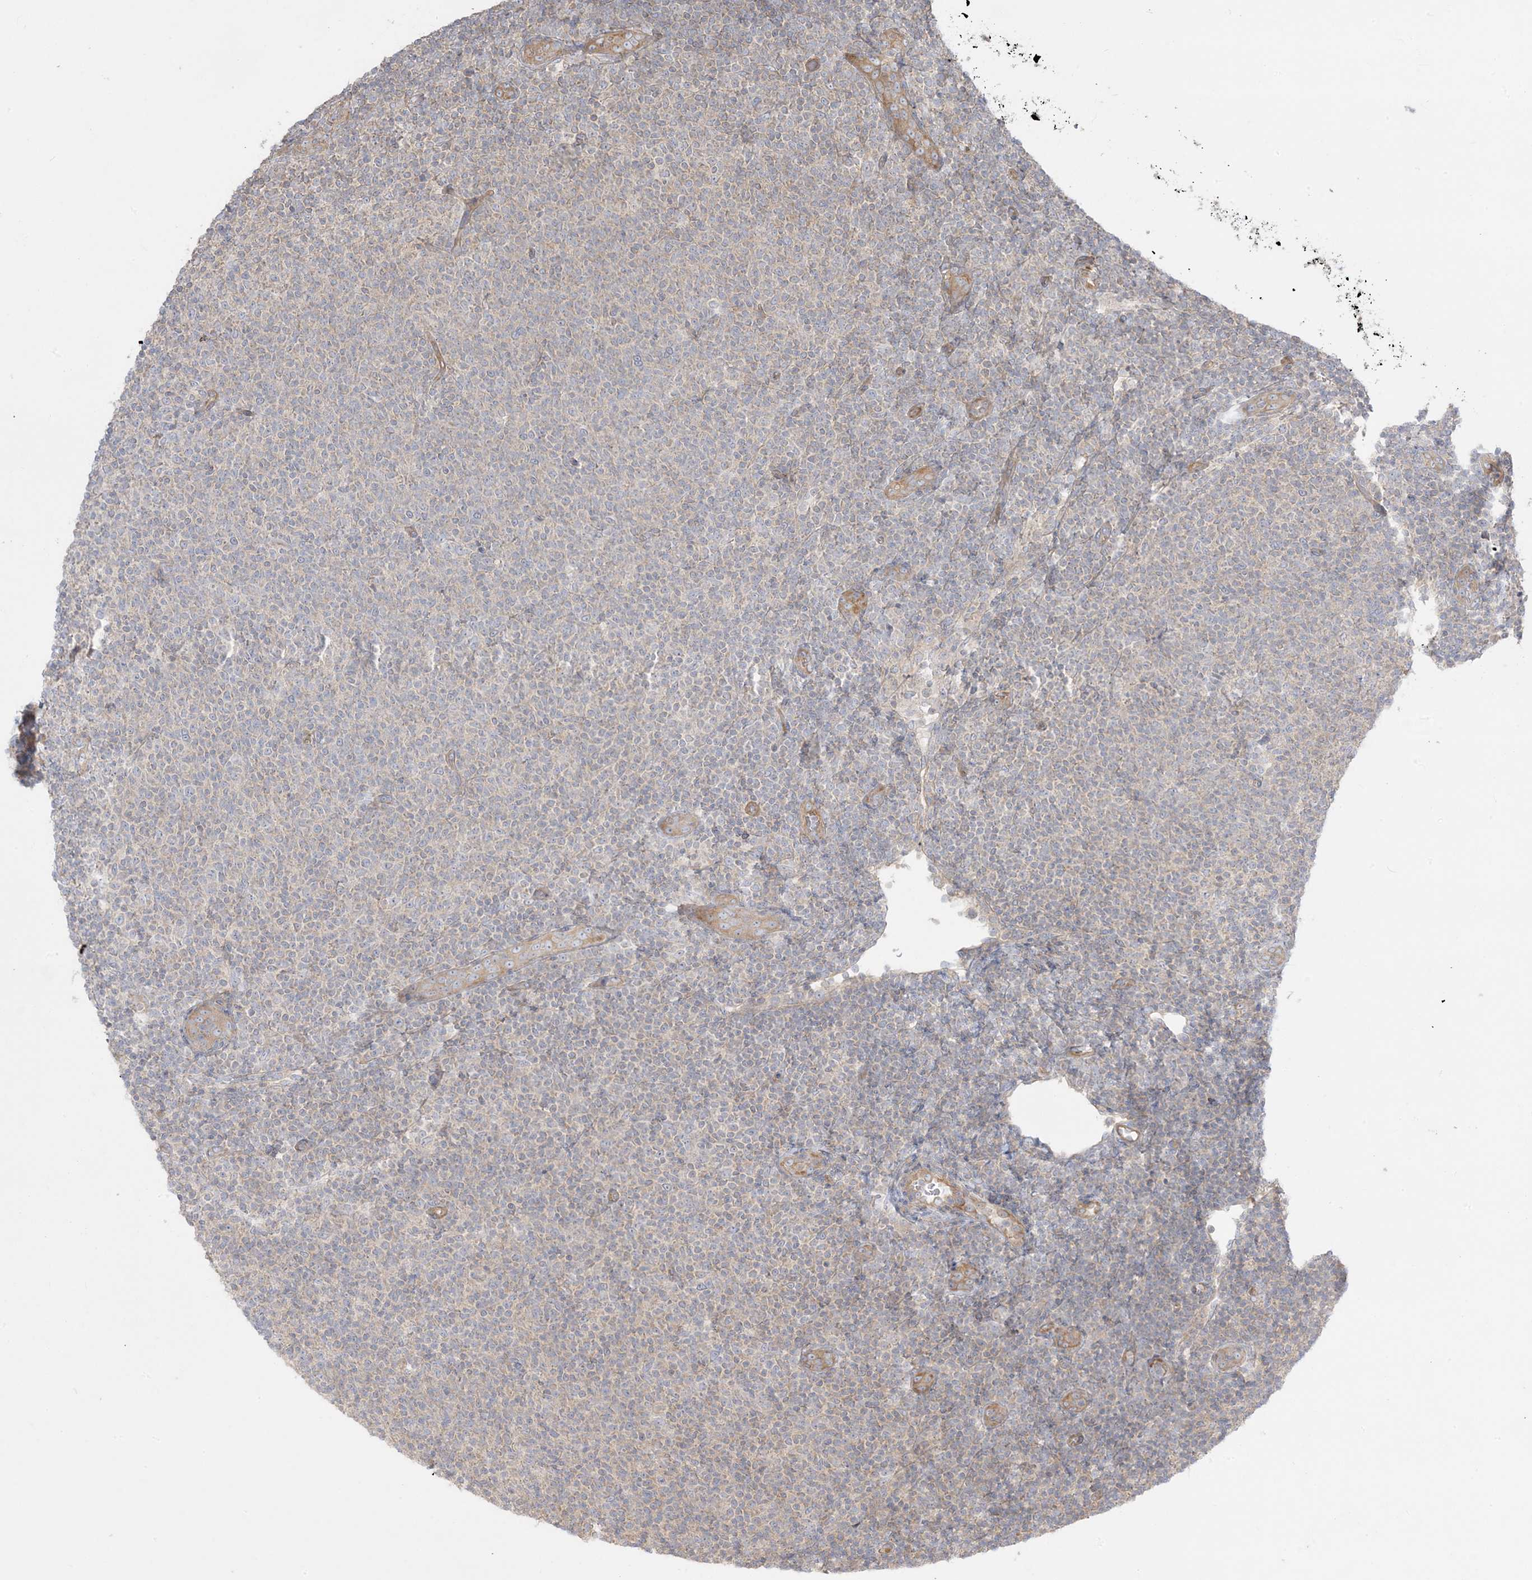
{"staining": {"intensity": "weak", "quantity": "25%-75%", "location": "cytoplasmic/membranous"}, "tissue": "lymphoma", "cell_type": "Tumor cells", "image_type": "cancer", "snomed": [{"axis": "morphology", "description": "Malignant lymphoma, non-Hodgkin's type, Low grade"}, {"axis": "topography", "description": "Lymph node"}], "caption": "Immunohistochemical staining of human low-grade malignant lymphoma, non-Hodgkin's type reveals low levels of weak cytoplasmic/membranous expression in about 25%-75% of tumor cells. The protein is shown in brown color, while the nuclei are stained blue.", "gene": "ARHGEF9", "patient": {"sex": "male", "age": 66}}